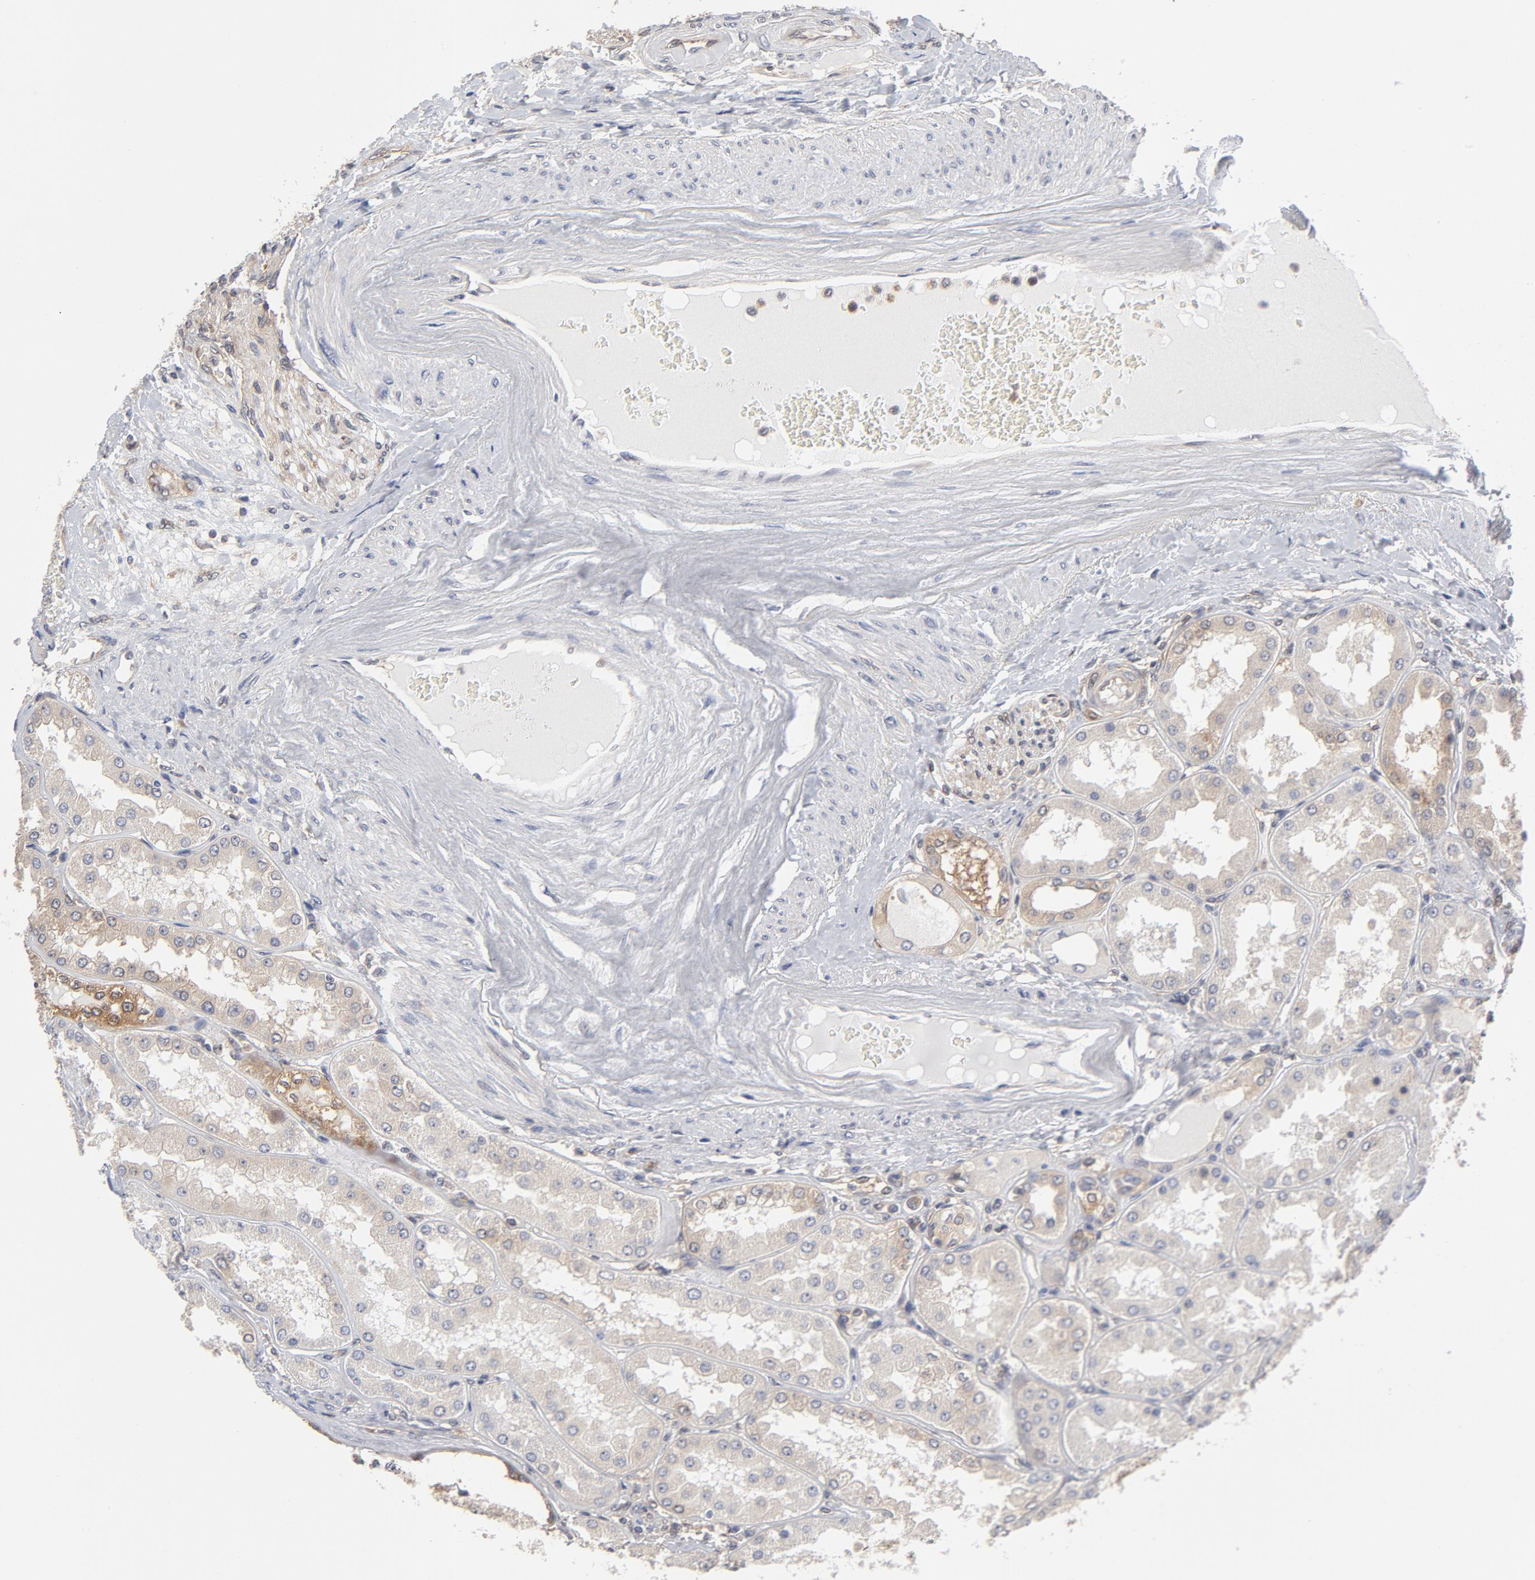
{"staining": {"intensity": "moderate", "quantity": "25%-75%", "location": "cytoplasmic/membranous"}, "tissue": "kidney", "cell_type": "Cells in glomeruli", "image_type": "normal", "snomed": [{"axis": "morphology", "description": "Normal tissue, NOS"}, {"axis": "topography", "description": "Kidney"}], "caption": "Immunohistochemistry photomicrograph of normal kidney stained for a protein (brown), which reveals medium levels of moderate cytoplasmic/membranous staining in approximately 25%-75% of cells in glomeruli.", "gene": "ASMTL", "patient": {"sex": "female", "age": 56}}